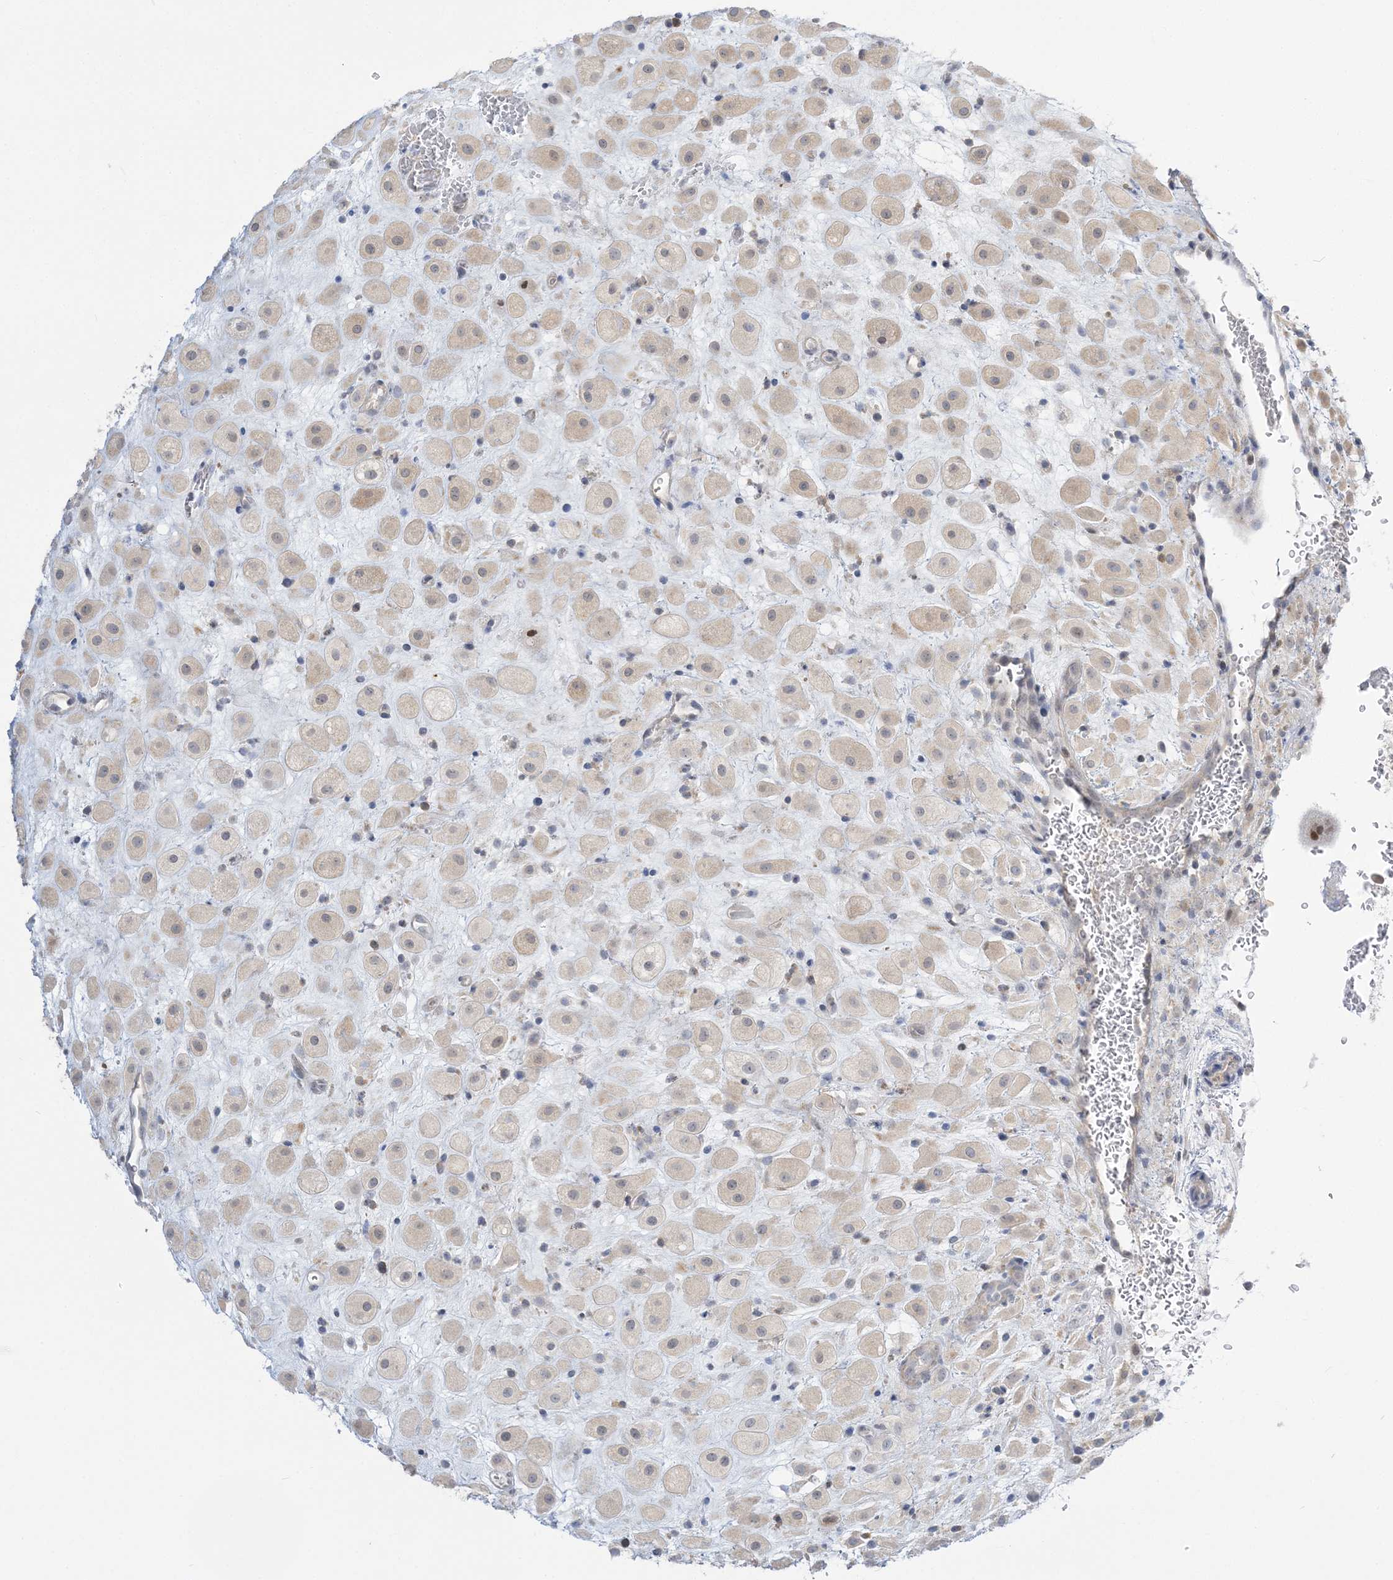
{"staining": {"intensity": "weak", "quantity": "<25%", "location": "nuclear"}, "tissue": "placenta", "cell_type": "Decidual cells", "image_type": "normal", "snomed": [{"axis": "morphology", "description": "Normal tissue, NOS"}, {"axis": "topography", "description": "Placenta"}], "caption": "An IHC micrograph of benign placenta is shown. There is no staining in decidual cells of placenta.", "gene": "THADA", "patient": {"sex": "female", "age": 35}}